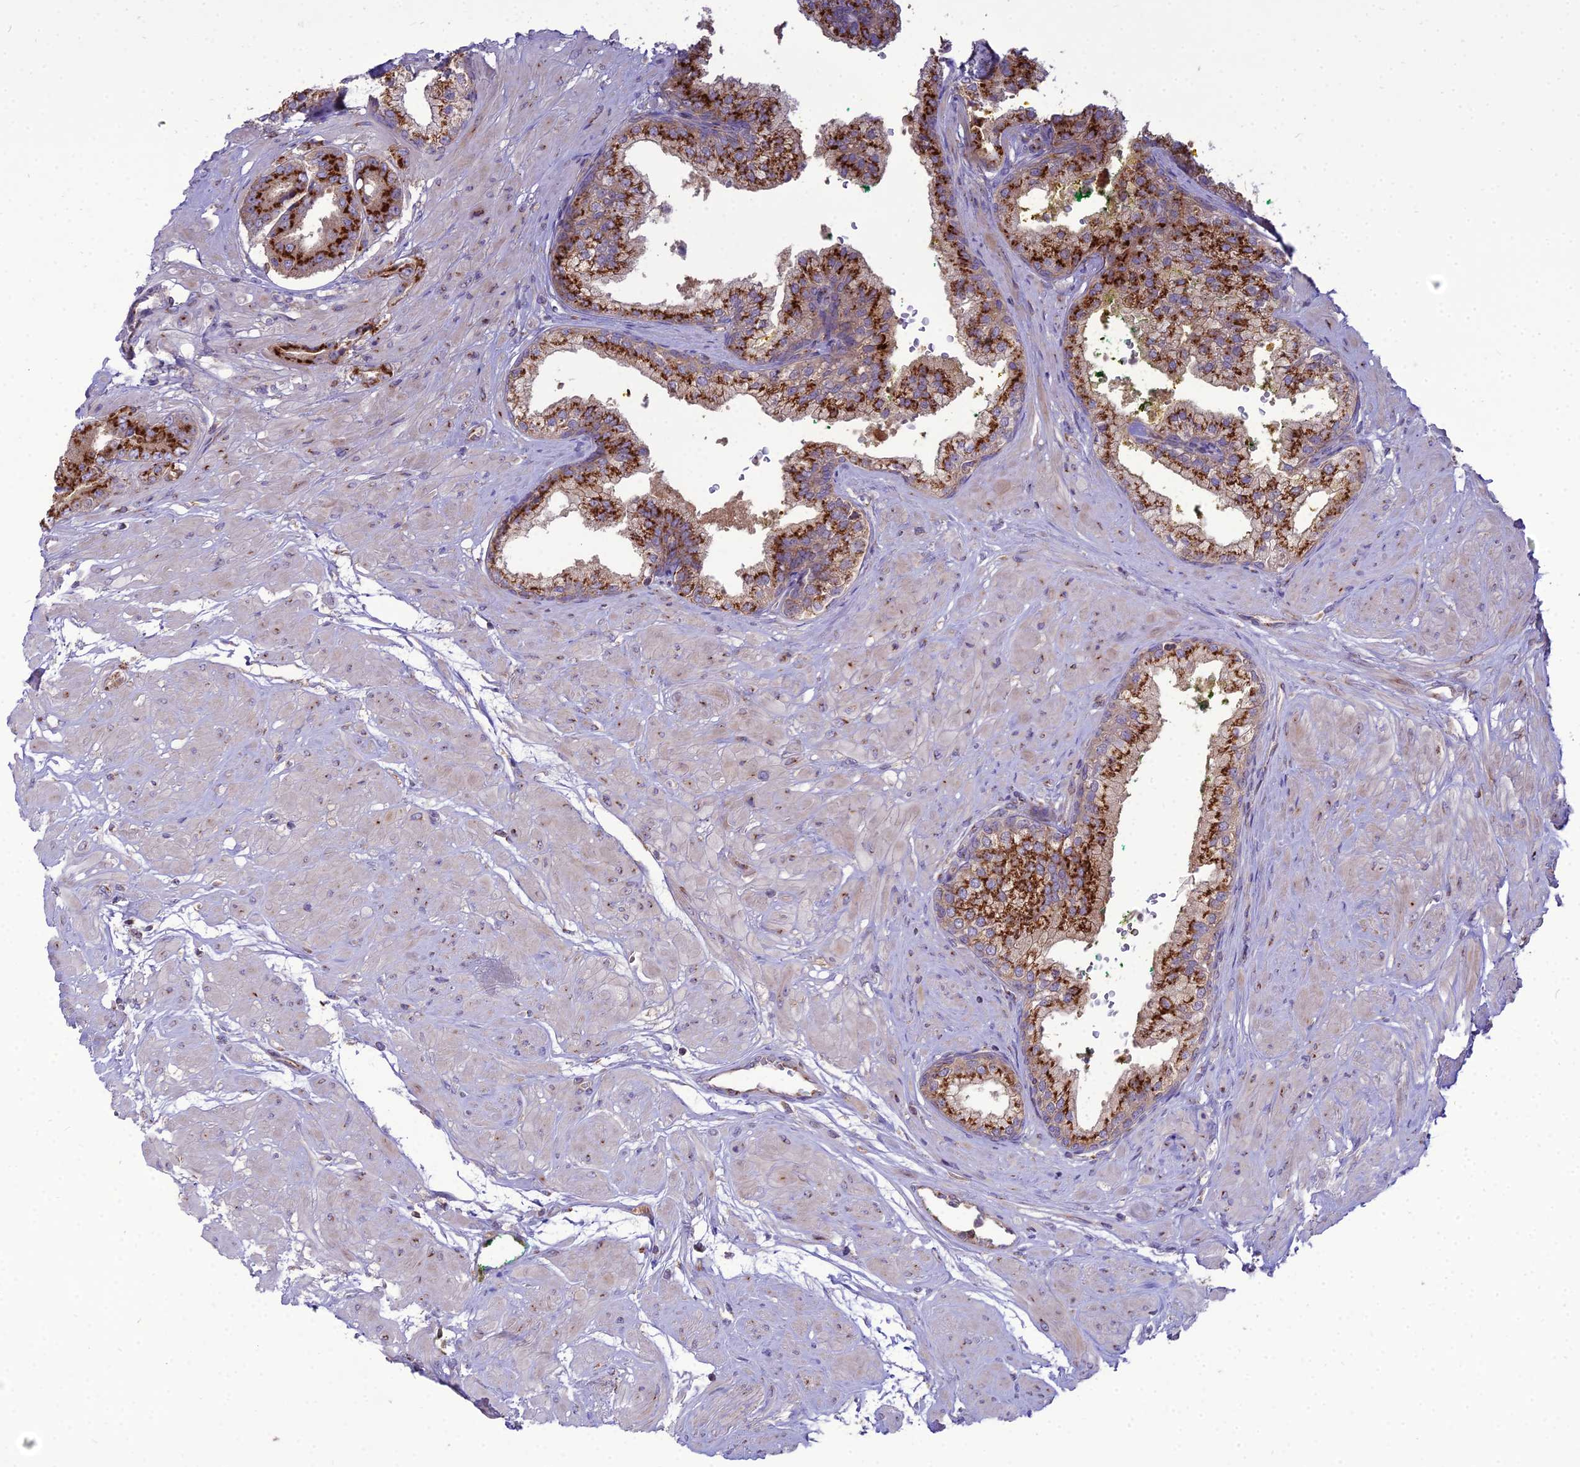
{"staining": {"intensity": "strong", "quantity": "25%-75%", "location": "cytoplasmic/membranous"}, "tissue": "prostate cancer", "cell_type": "Tumor cells", "image_type": "cancer", "snomed": [{"axis": "morphology", "description": "Adenocarcinoma, High grade"}, {"axis": "topography", "description": "Prostate"}], "caption": "High-power microscopy captured an IHC image of high-grade adenocarcinoma (prostate), revealing strong cytoplasmic/membranous positivity in approximately 25%-75% of tumor cells.", "gene": "SPRYD7", "patient": {"sex": "male", "age": 63}}